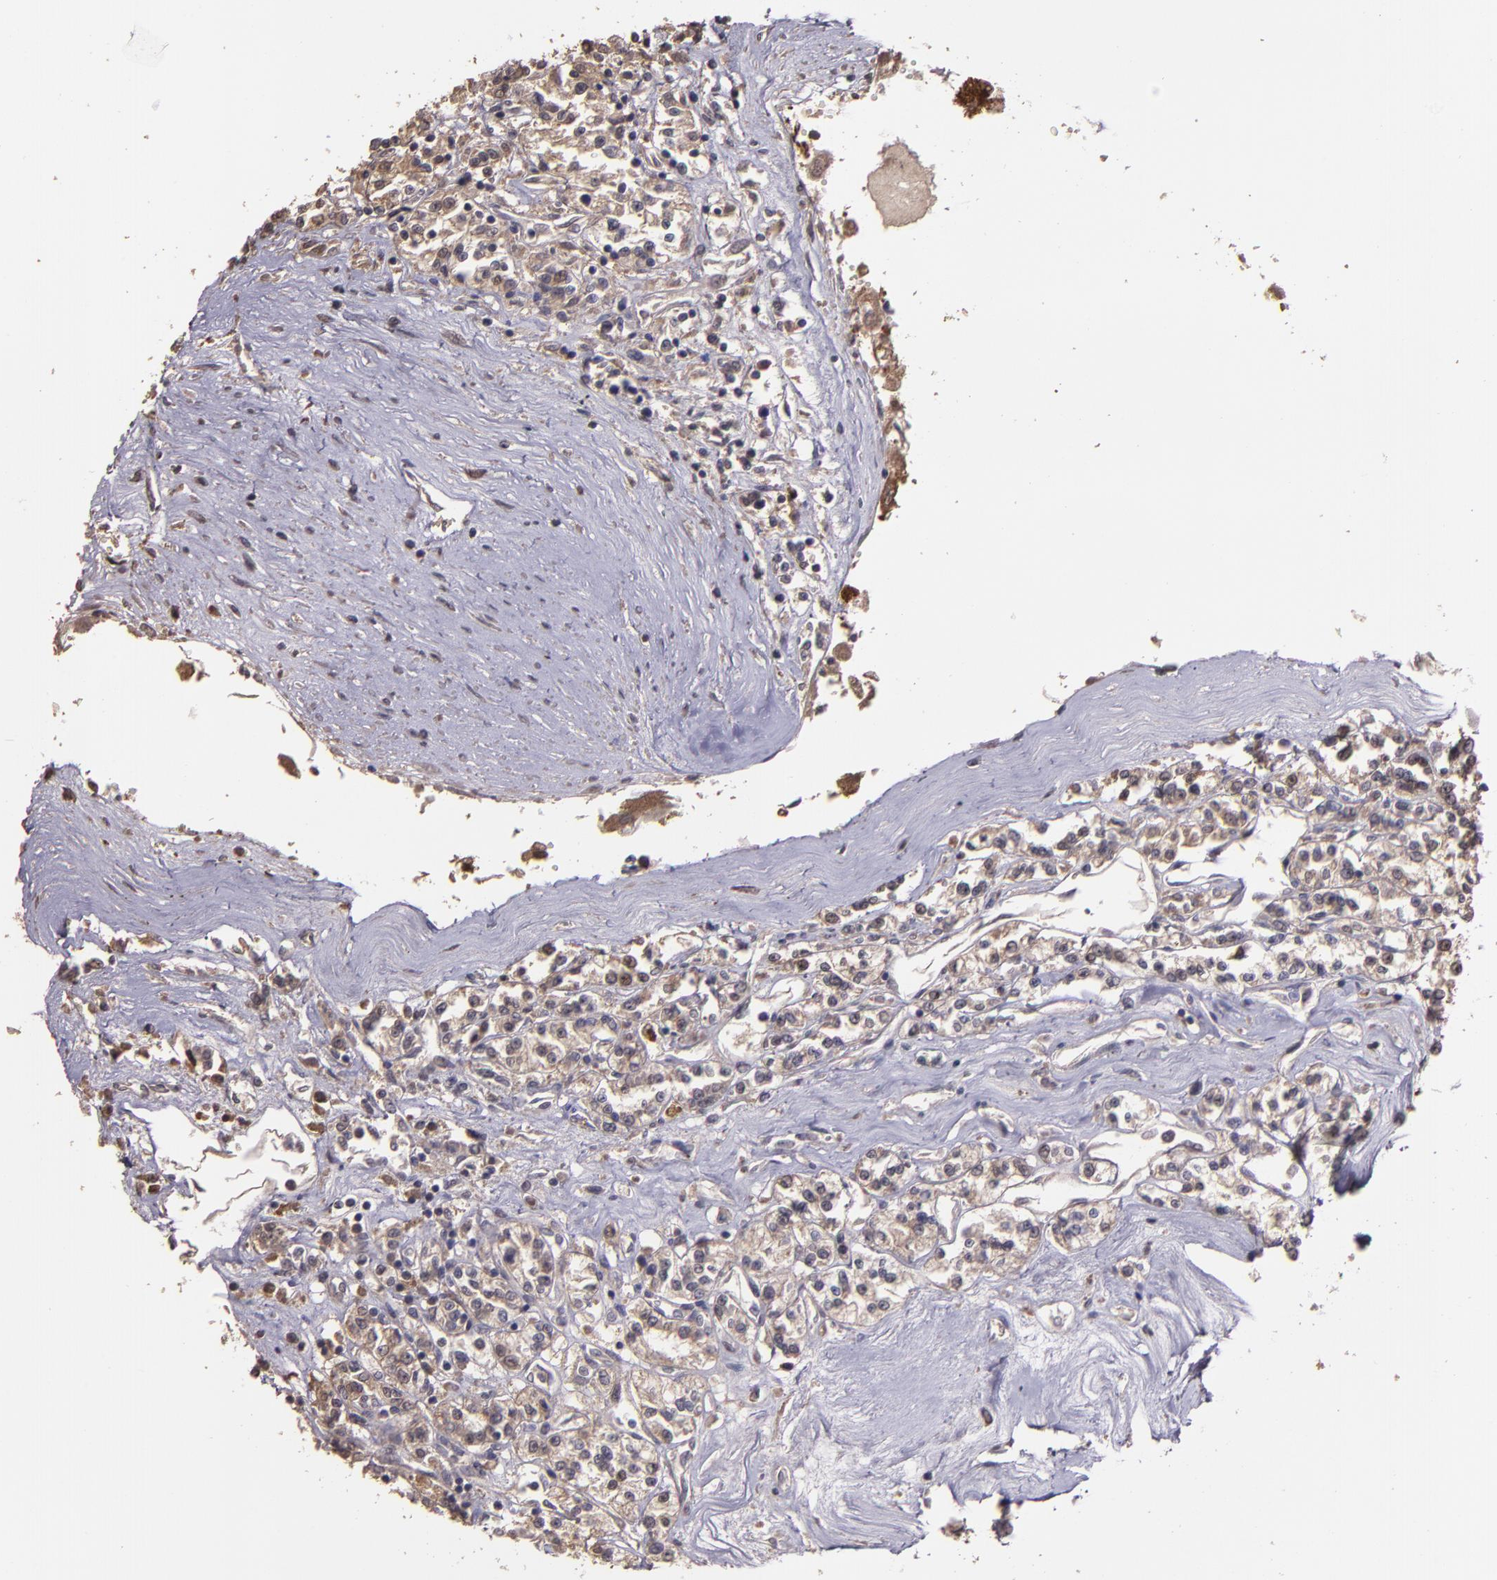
{"staining": {"intensity": "weak", "quantity": "25%-75%", "location": "cytoplasmic/membranous"}, "tissue": "renal cancer", "cell_type": "Tumor cells", "image_type": "cancer", "snomed": [{"axis": "morphology", "description": "Adenocarcinoma, NOS"}, {"axis": "topography", "description": "Kidney"}], "caption": "Protein expression analysis of adenocarcinoma (renal) shows weak cytoplasmic/membranous staining in about 25%-75% of tumor cells.", "gene": "SERPINF2", "patient": {"sex": "female", "age": 76}}